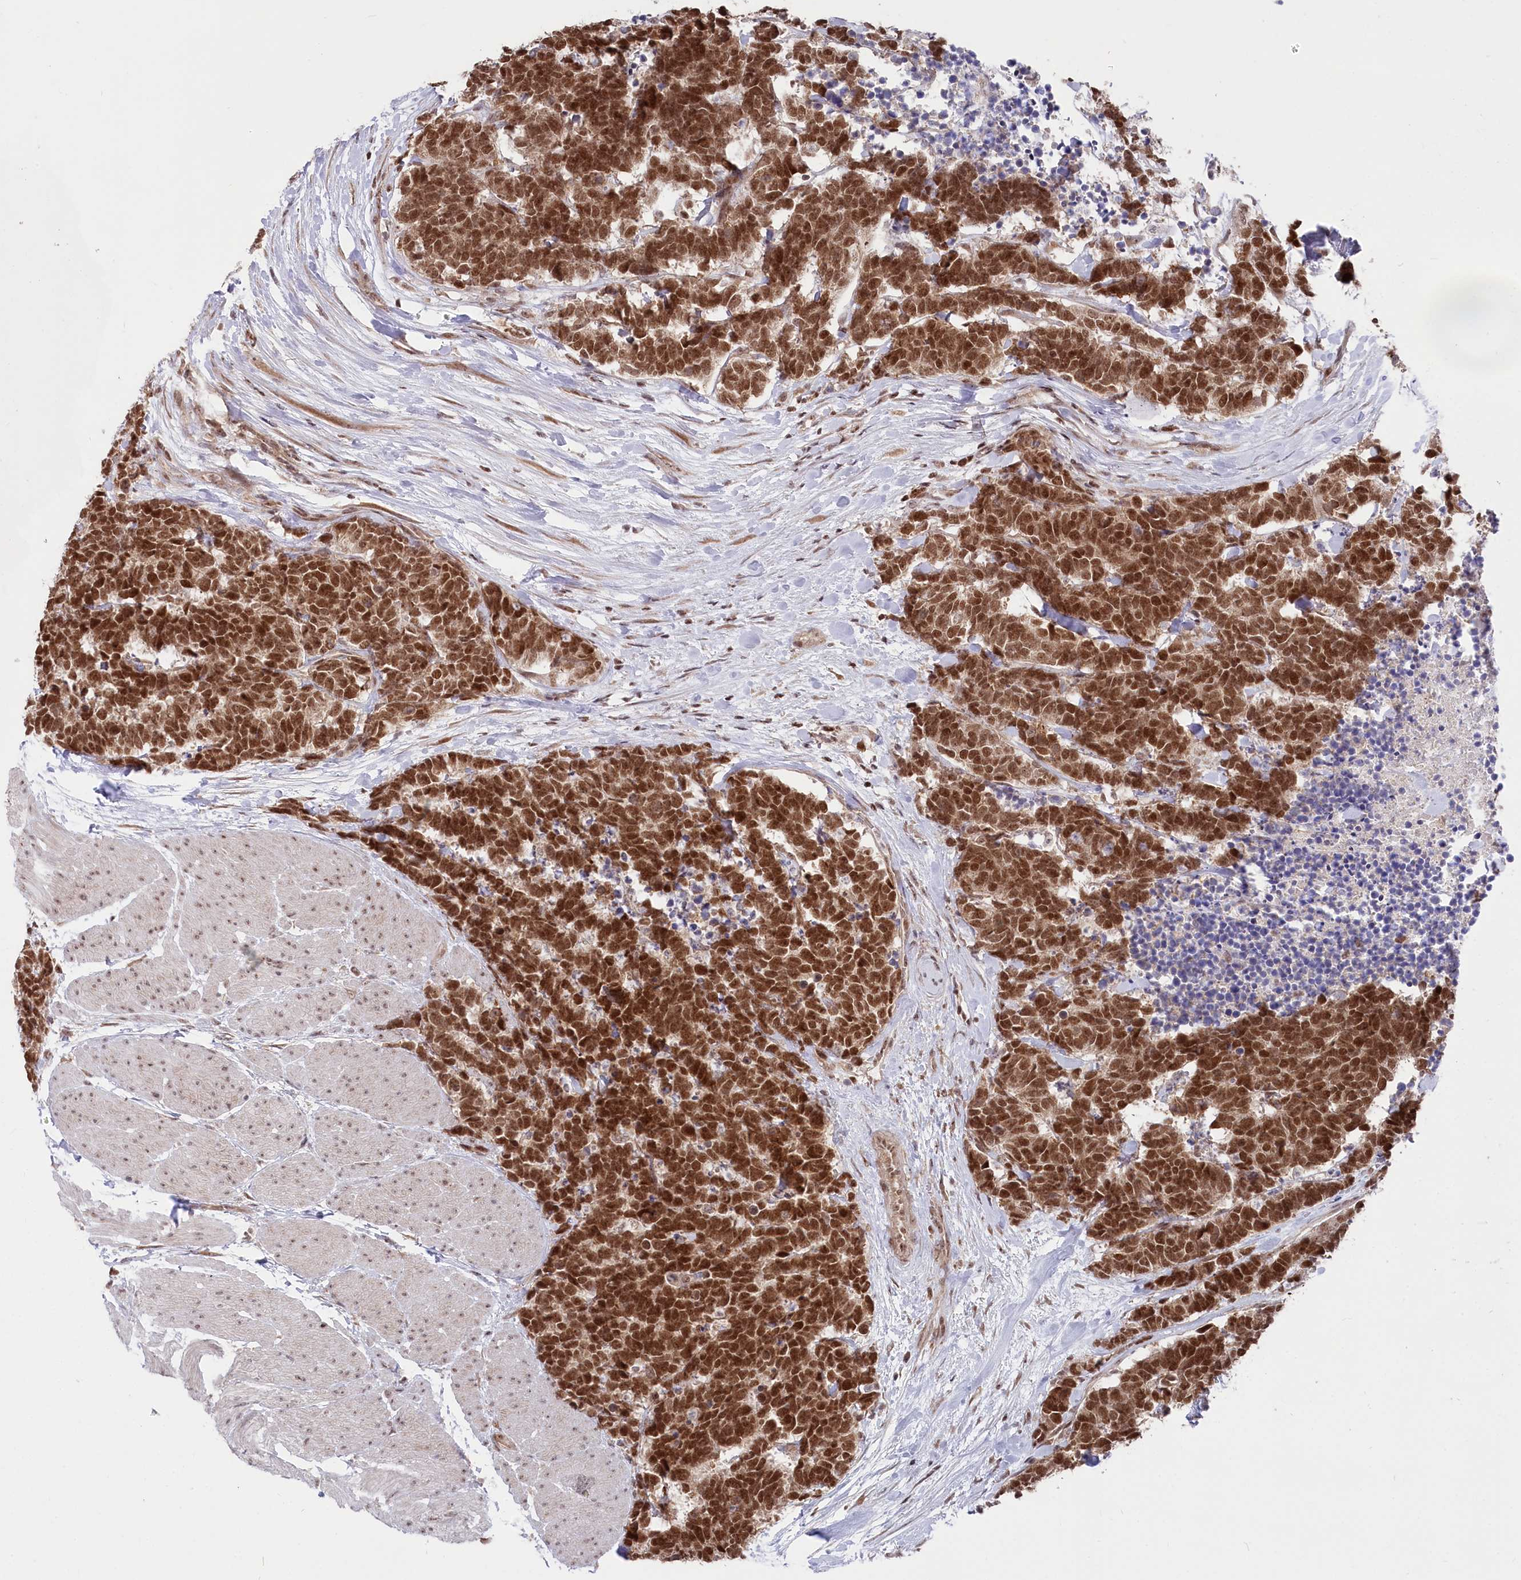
{"staining": {"intensity": "moderate", "quantity": ">75%", "location": "nuclear"}, "tissue": "carcinoid", "cell_type": "Tumor cells", "image_type": "cancer", "snomed": [{"axis": "morphology", "description": "Carcinoma, NOS"}, {"axis": "morphology", "description": "Carcinoid, malignant, NOS"}, {"axis": "topography", "description": "Urinary bladder"}], "caption": "The photomicrograph demonstrates staining of carcinoma, revealing moderate nuclear protein staining (brown color) within tumor cells. (DAB IHC with brightfield microscopy, high magnification).", "gene": "CGGBP1", "patient": {"sex": "male", "age": 57}}